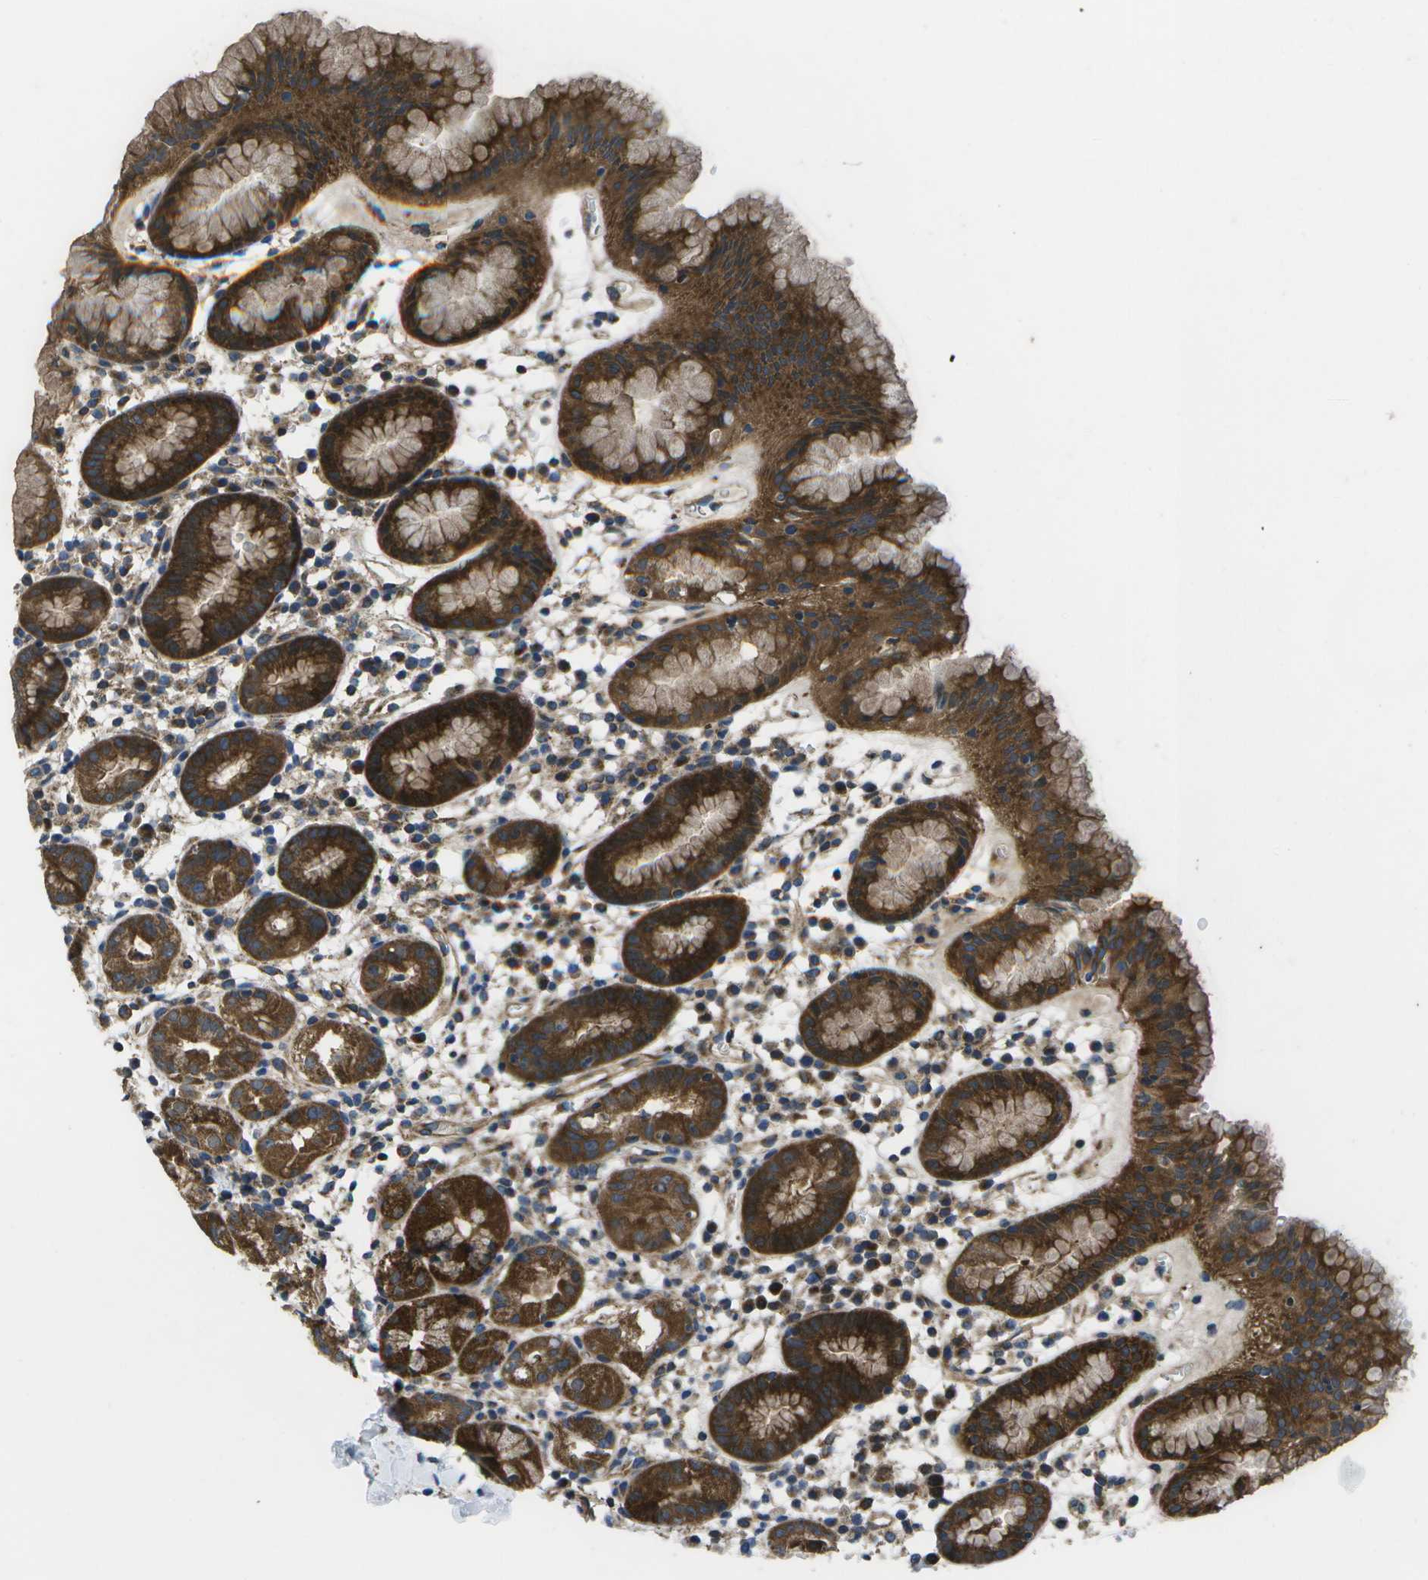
{"staining": {"intensity": "strong", "quantity": ">75%", "location": "cytoplasmic/membranous"}, "tissue": "stomach", "cell_type": "Glandular cells", "image_type": "normal", "snomed": [{"axis": "morphology", "description": "Normal tissue, NOS"}, {"axis": "topography", "description": "Stomach"}, {"axis": "topography", "description": "Stomach, lower"}], "caption": "Approximately >75% of glandular cells in unremarkable stomach exhibit strong cytoplasmic/membranous protein expression as visualized by brown immunohistochemical staining.", "gene": "MVK", "patient": {"sex": "female", "age": 75}}